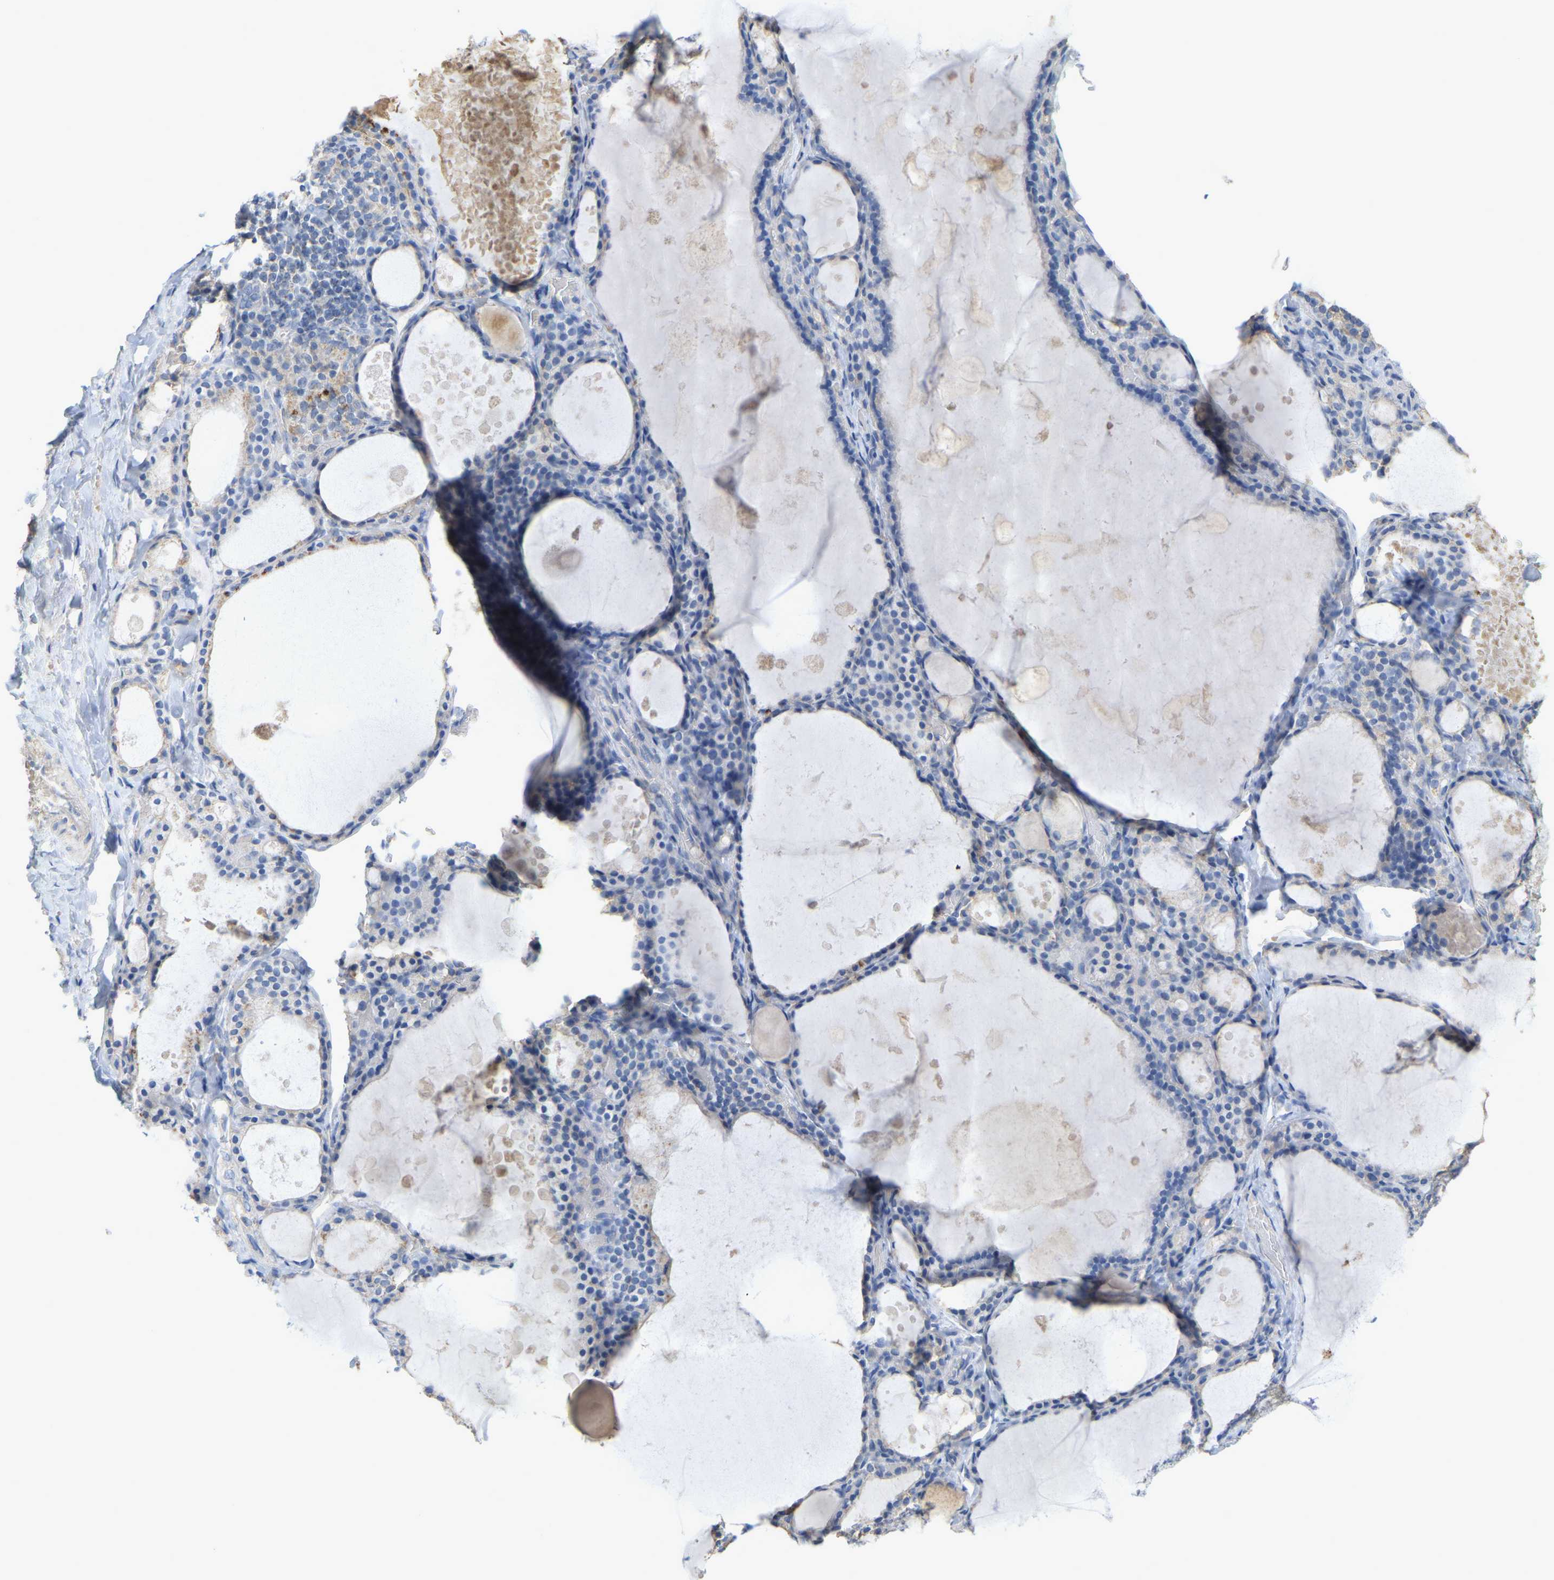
{"staining": {"intensity": "negative", "quantity": "none", "location": "none"}, "tissue": "thyroid gland", "cell_type": "Glandular cells", "image_type": "normal", "snomed": [{"axis": "morphology", "description": "Normal tissue, NOS"}, {"axis": "topography", "description": "Thyroid gland"}], "caption": "Glandular cells are negative for protein expression in normal human thyroid gland. (IHC, brightfield microscopy, high magnification).", "gene": "SERPINB5", "patient": {"sex": "male", "age": 56}}